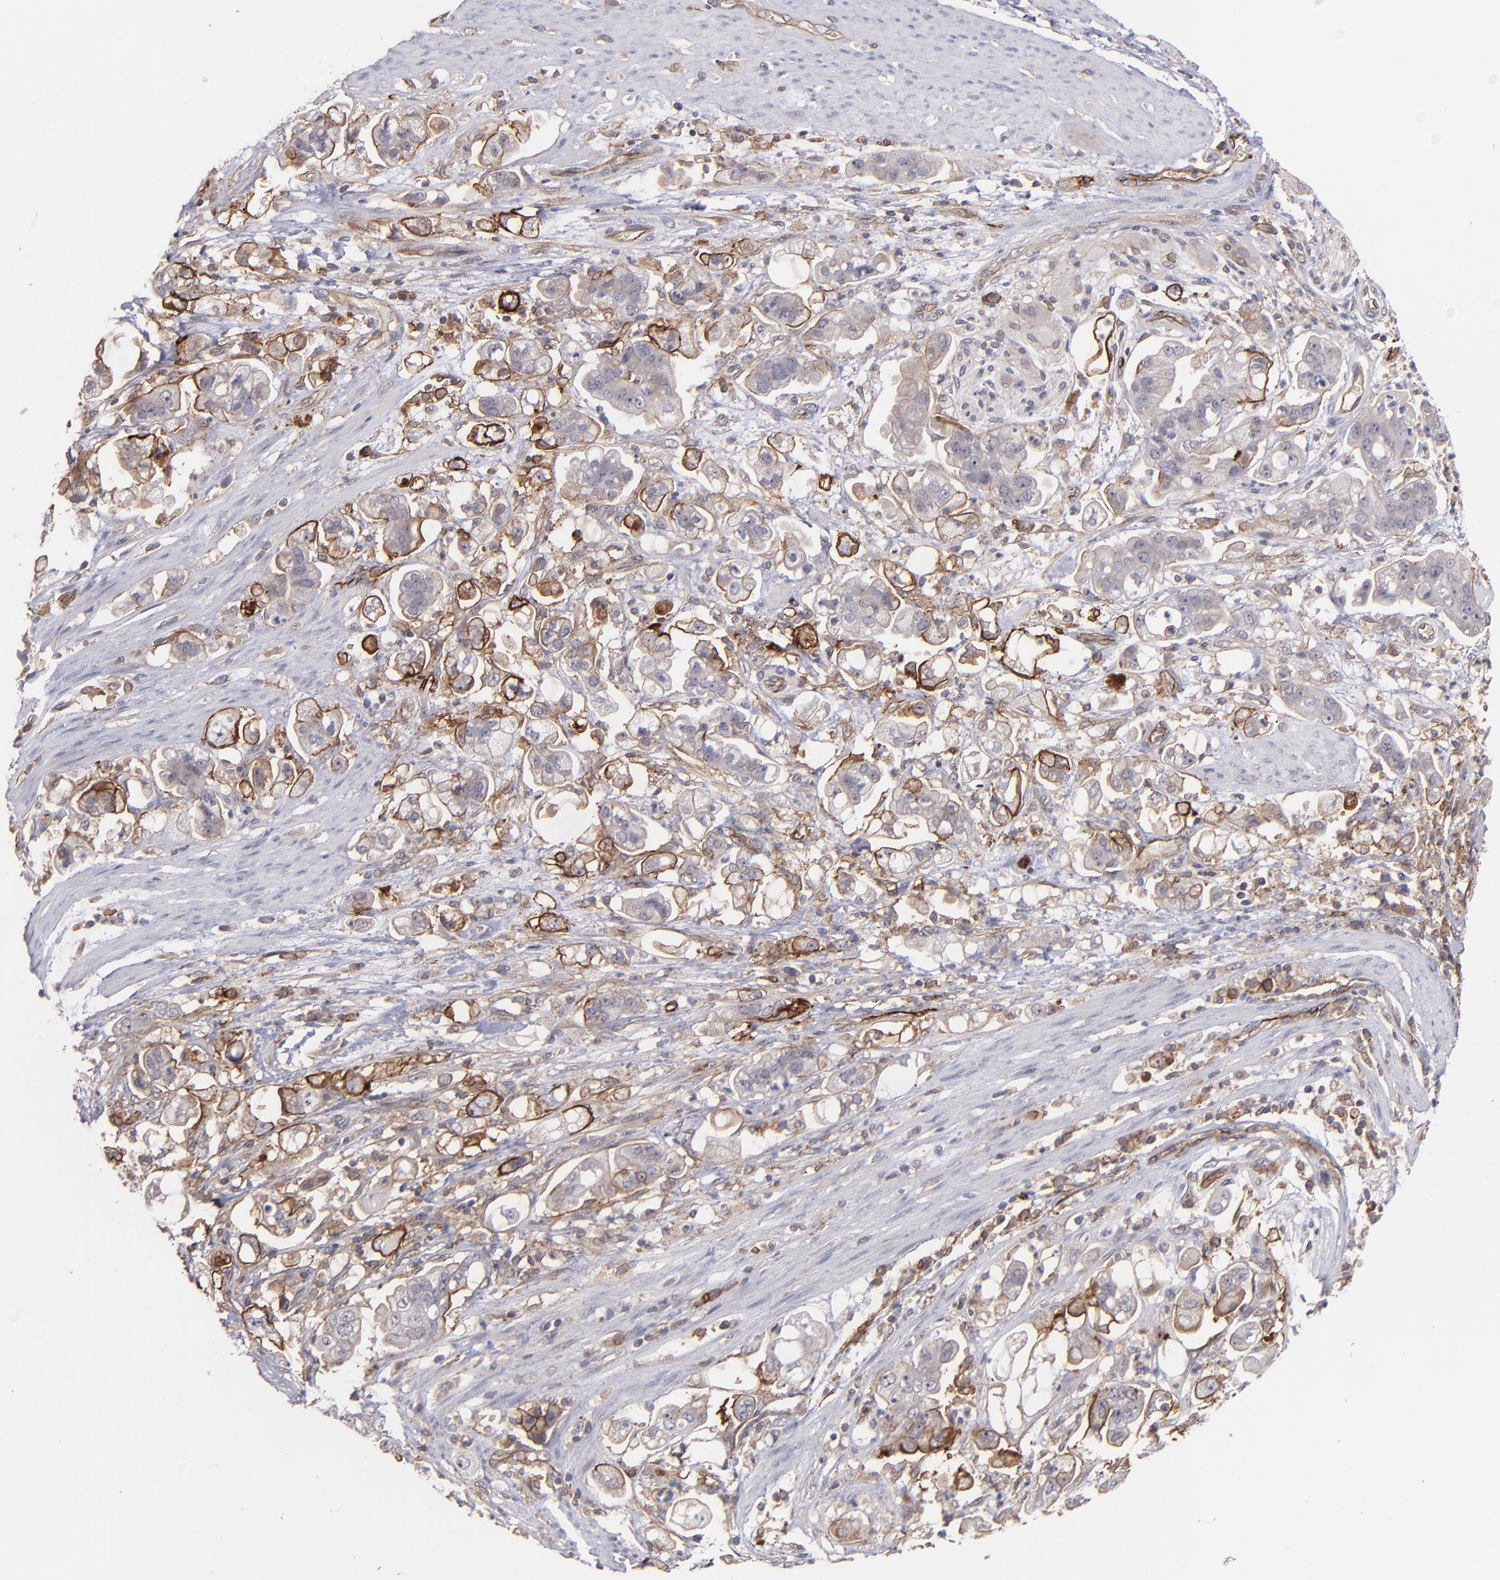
{"staining": {"intensity": "moderate", "quantity": "25%-75%", "location": "cytoplasmic/membranous"}, "tissue": "stomach cancer", "cell_type": "Tumor cells", "image_type": "cancer", "snomed": [{"axis": "morphology", "description": "Adenocarcinoma, NOS"}, {"axis": "topography", "description": "Stomach"}], "caption": "Approximately 25%-75% of tumor cells in human stomach adenocarcinoma display moderate cytoplasmic/membranous protein positivity as visualized by brown immunohistochemical staining.", "gene": "ICAM1", "patient": {"sex": "male", "age": 62}}